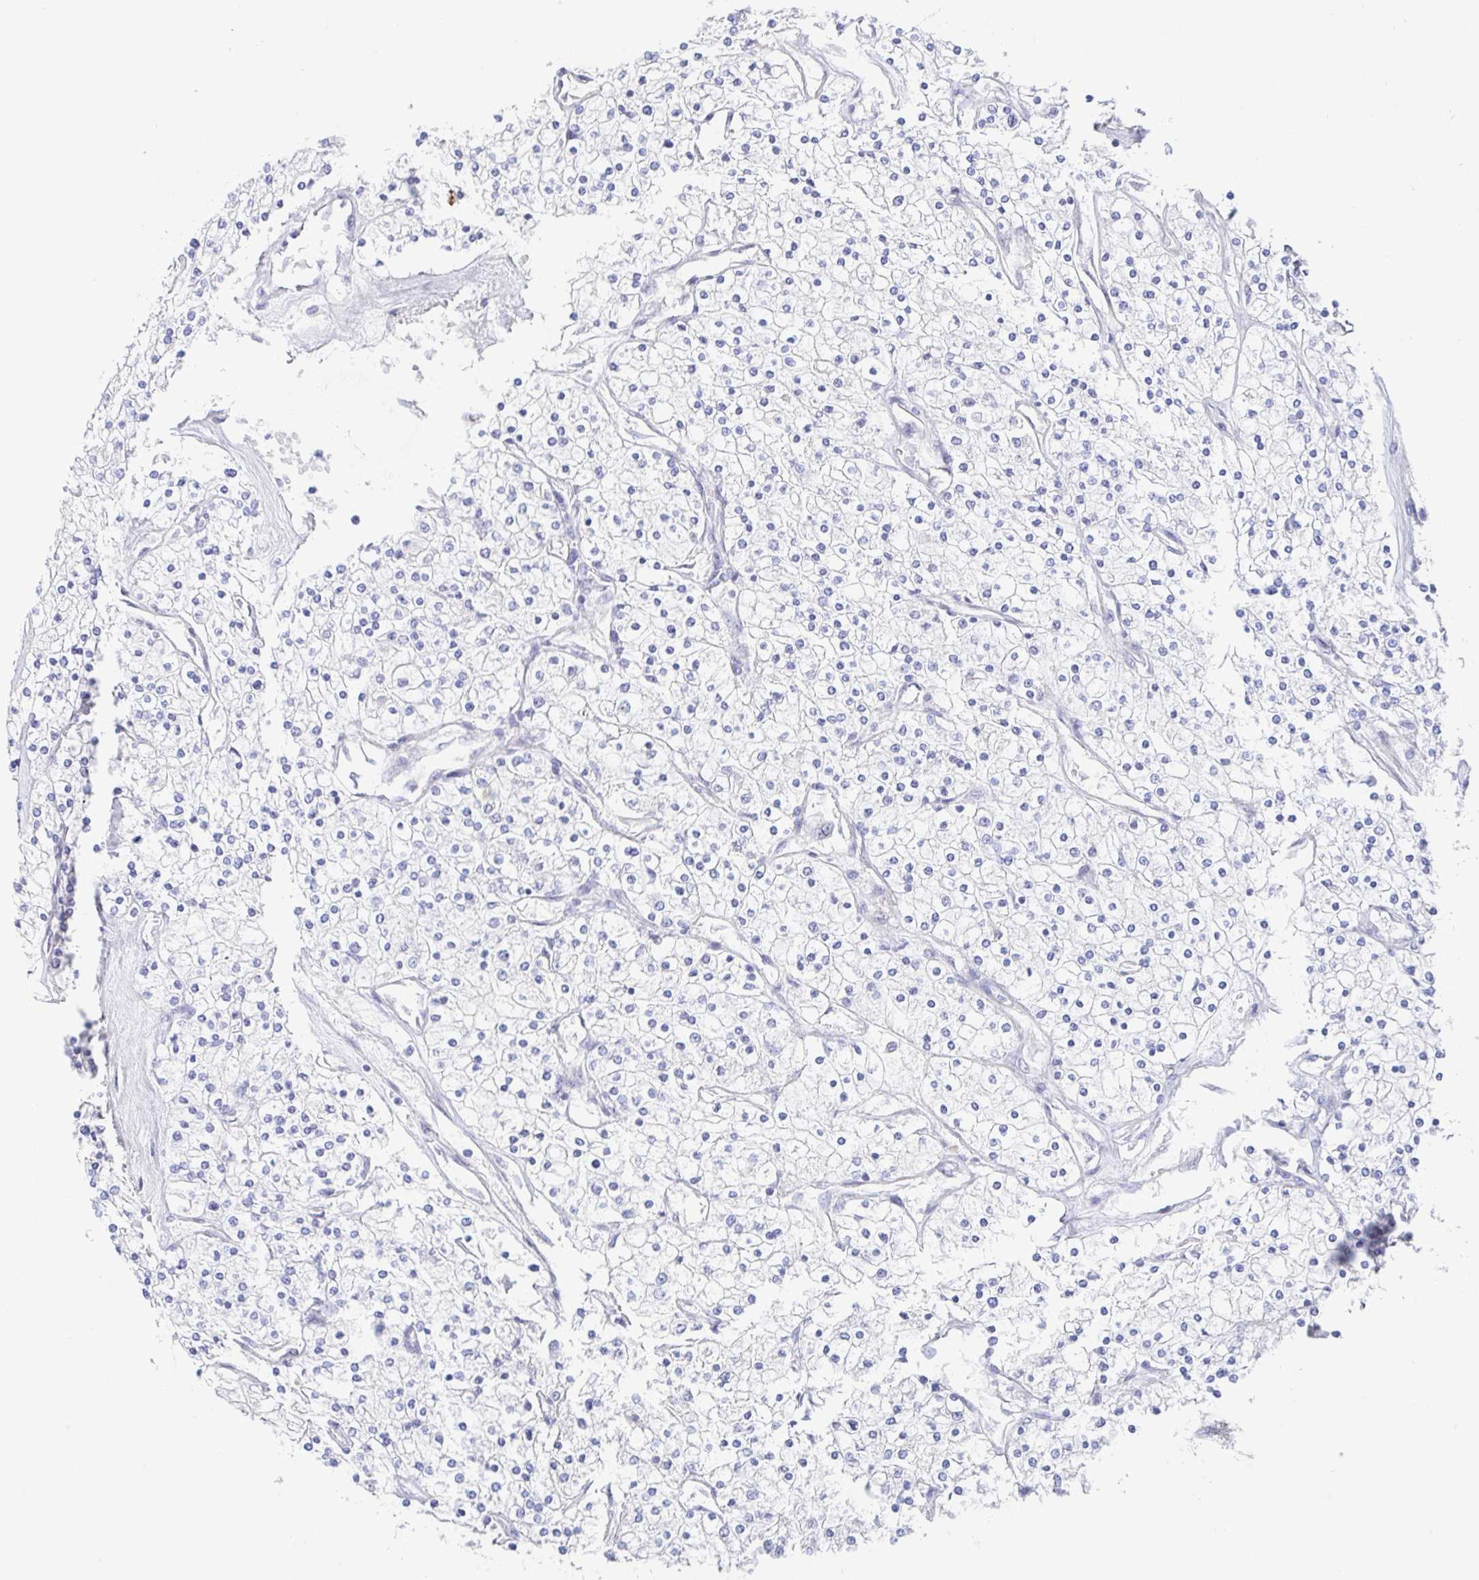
{"staining": {"intensity": "negative", "quantity": "none", "location": "none"}, "tissue": "renal cancer", "cell_type": "Tumor cells", "image_type": "cancer", "snomed": [{"axis": "morphology", "description": "Adenocarcinoma, NOS"}, {"axis": "topography", "description": "Kidney"}], "caption": "A photomicrograph of renal cancer (adenocarcinoma) stained for a protein shows no brown staining in tumor cells.", "gene": "SIAH3", "patient": {"sex": "male", "age": 80}}